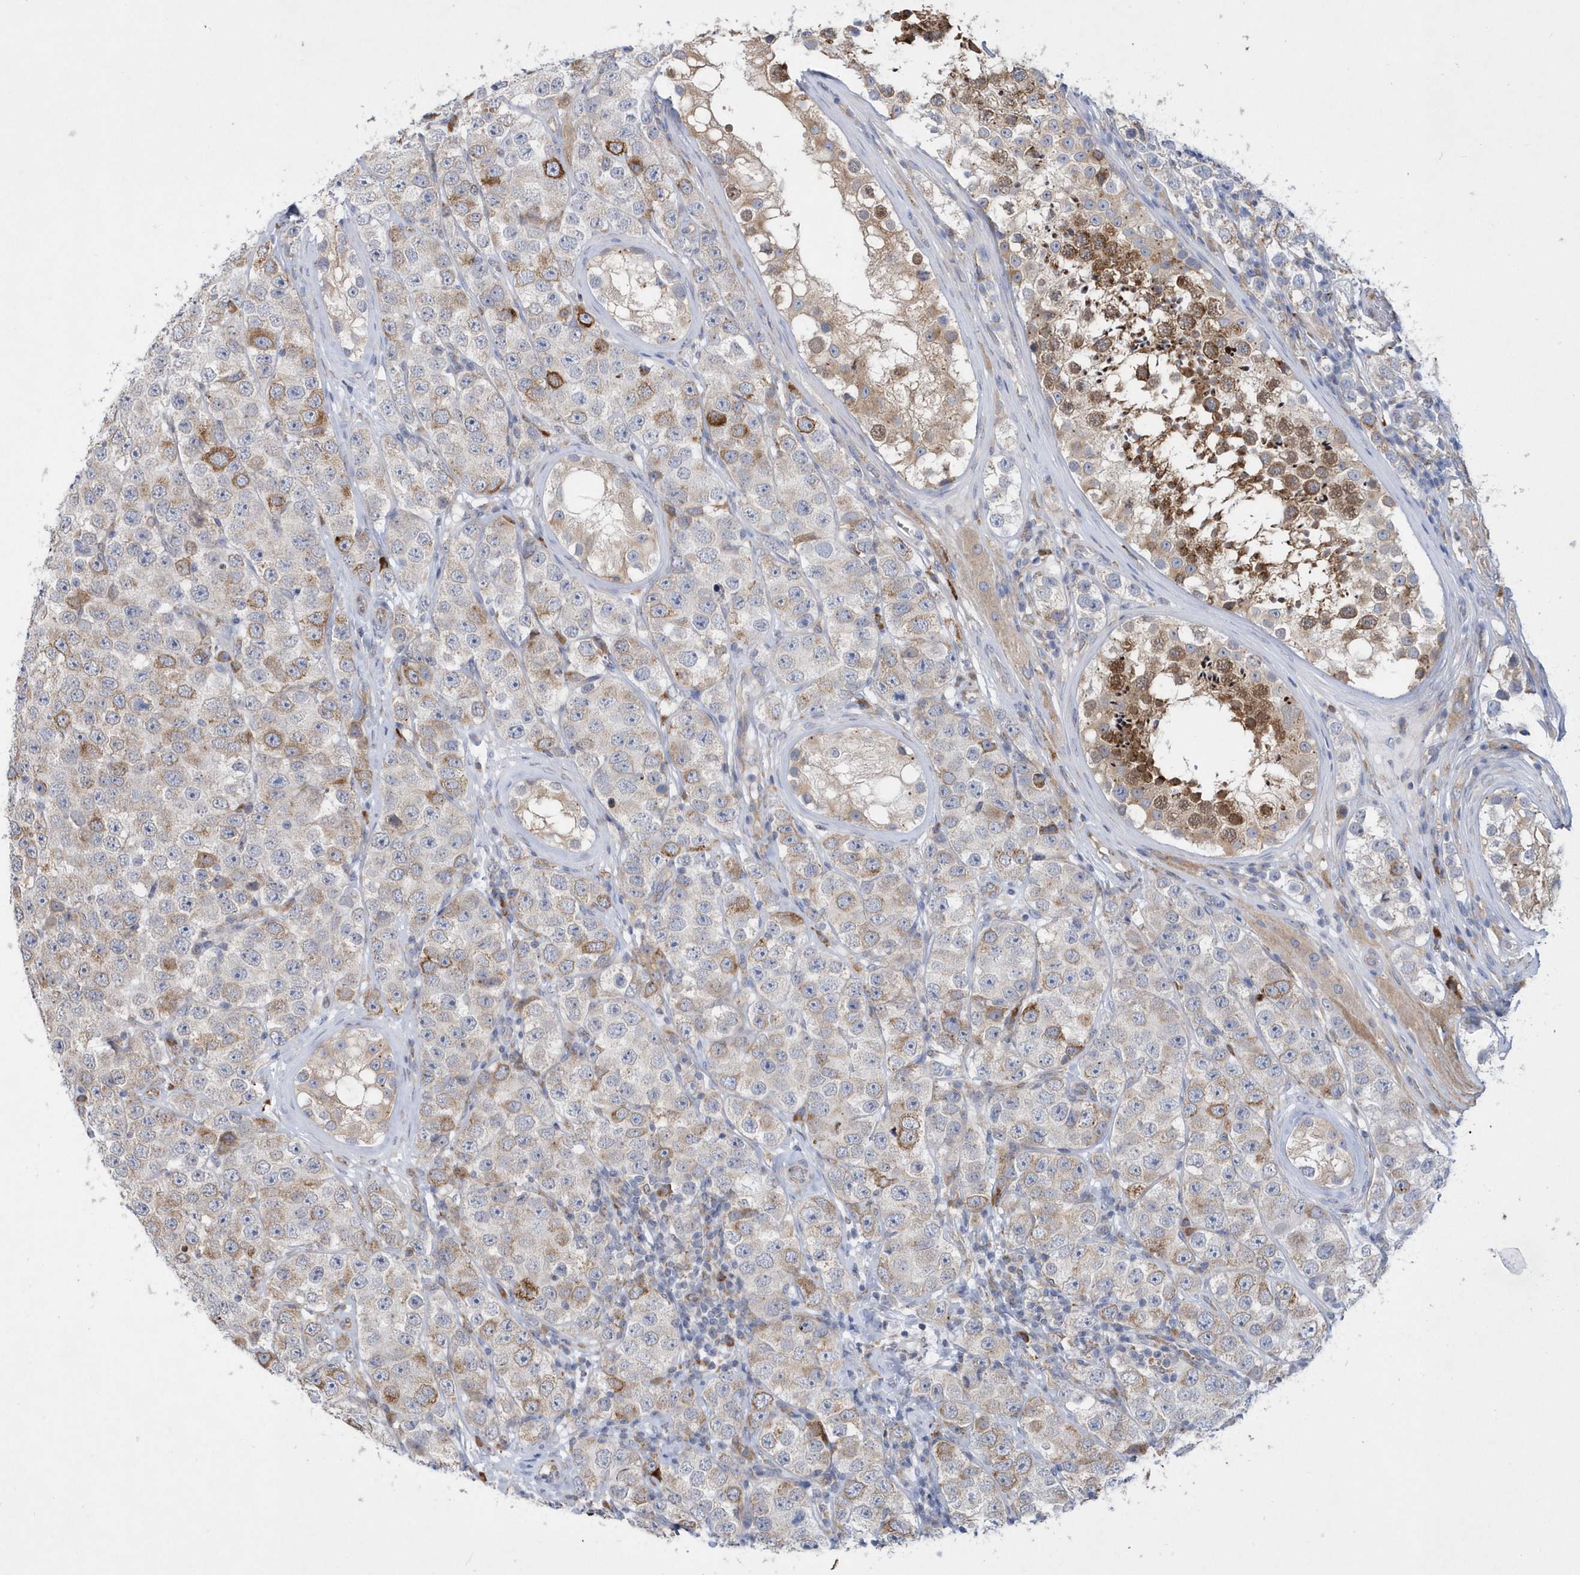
{"staining": {"intensity": "moderate", "quantity": "<25%", "location": "cytoplasmic/membranous"}, "tissue": "testis cancer", "cell_type": "Tumor cells", "image_type": "cancer", "snomed": [{"axis": "morphology", "description": "Seminoma, NOS"}, {"axis": "topography", "description": "Testis"}], "caption": "DAB (3,3'-diaminobenzidine) immunohistochemical staining of testis seminoma demonstrates moderate cytoplasmic/membranous protein positivity in approximately <25% of tumor cells. (DAB (3,3'-diaminobenzidine) IHC with brightfield microscopy, high magnification).", "gene": "MED31", "patient": {"sex": "male", "age": 28}}